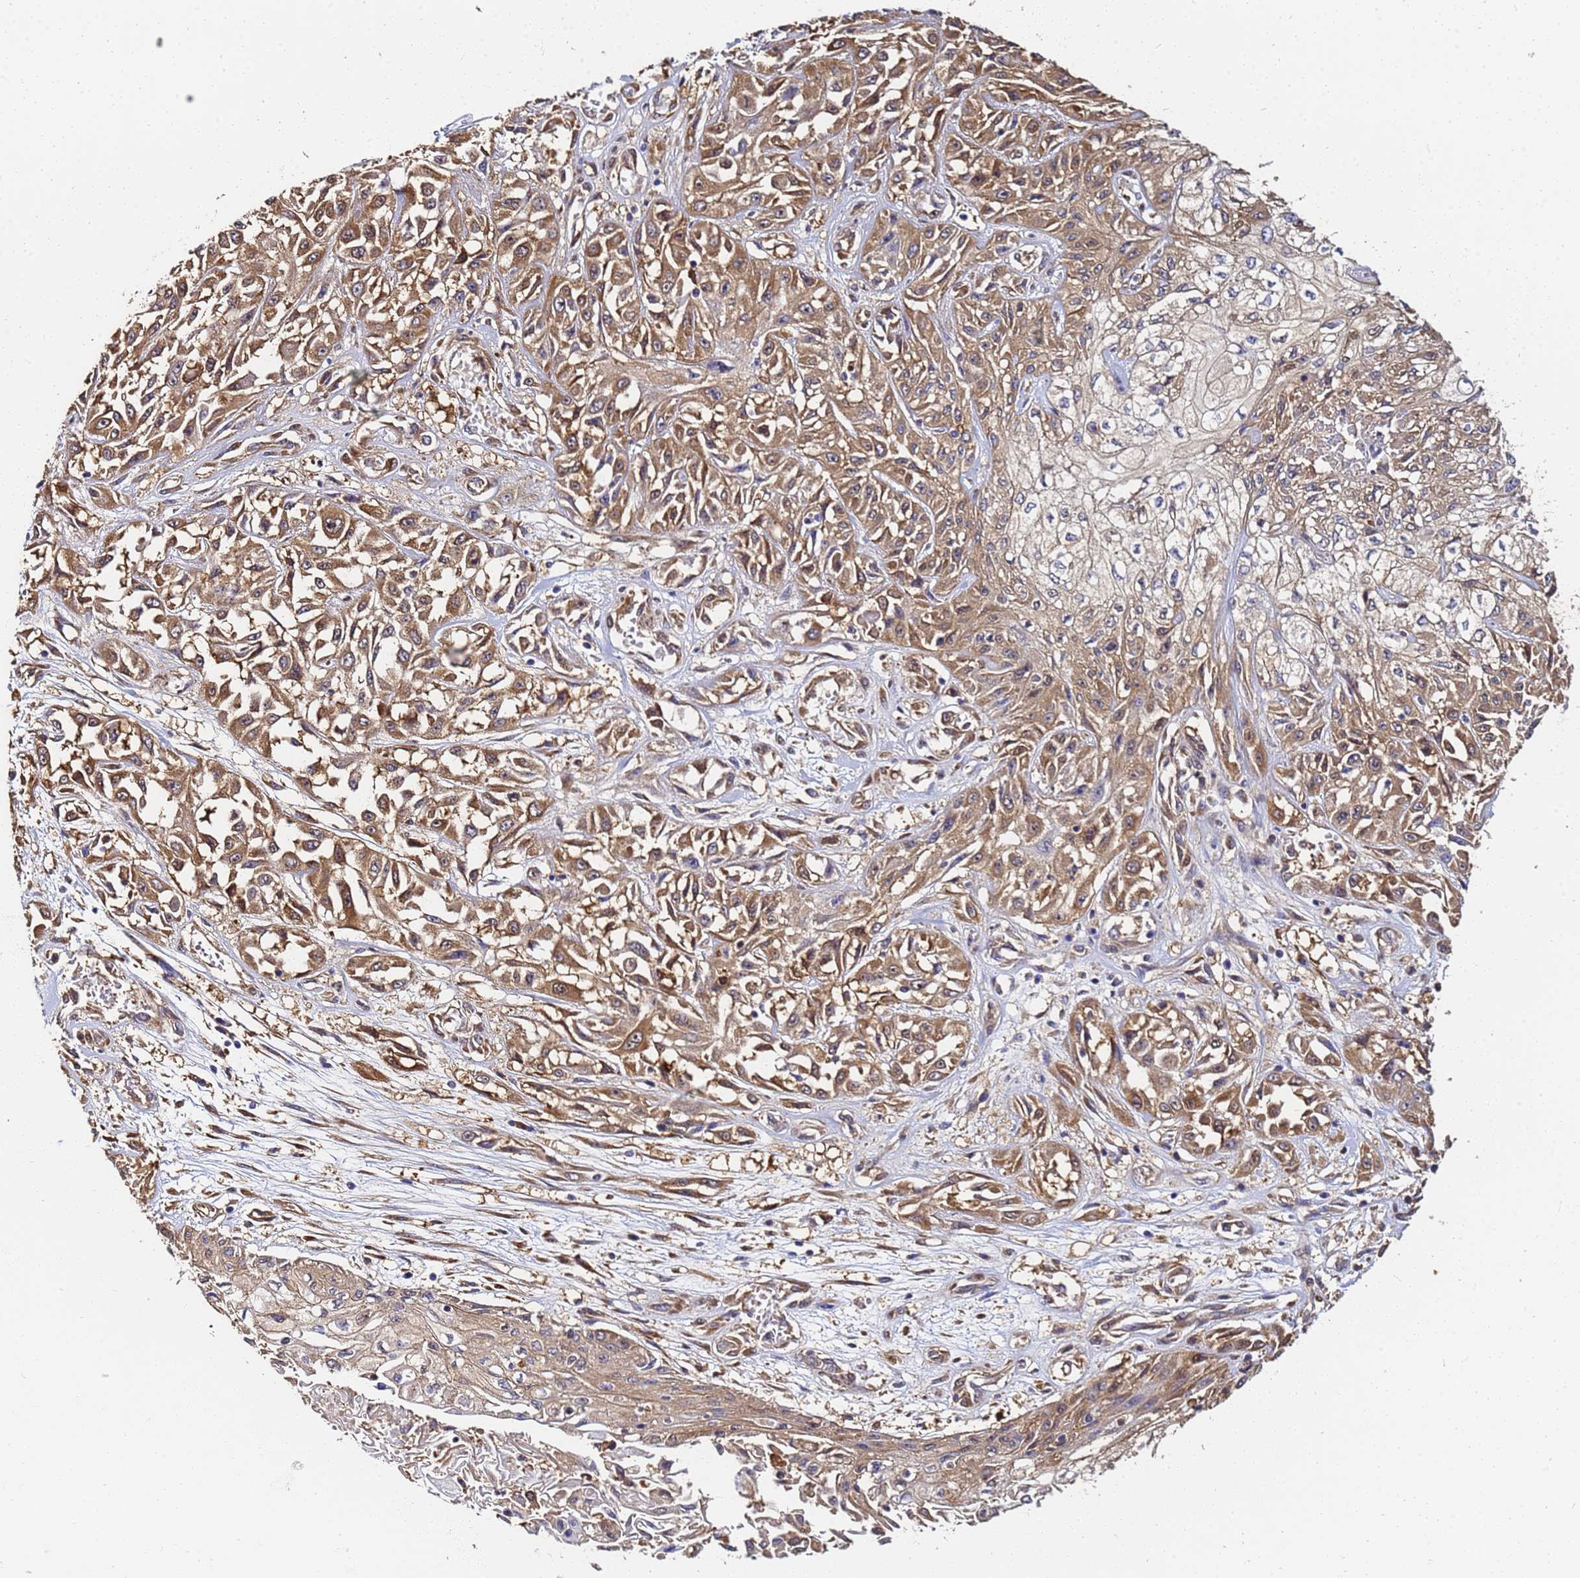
{"staining": {"intensity": "moderate", "quantity": ">75%", "location": "cytoplasmic/membranous"}, "tissue": "skin cancer", "cell_type": "Tumor cells", "image_type": "cancer", "snomed": [{"axis": "morphology", "description": "Squamous cell carcinoma, NOS"}, {"axis": "morphology", "description": "Squamous cell carcinoma, metastatic, NOS"}, {"axis": "topography", "description": "Skin"}, {"axis": "topography", "description": "Lymph node"}], "caption": "A brown stain labels moderate cytoplasmic/membranous staining of a protein in squamous cell carcinoma (skin) tumor cells. (DAB = brown stain, brightfield microscopy at high magnification).", "gene": "NME1-NME2", "patient": {"sex": "male", "age": 75}}